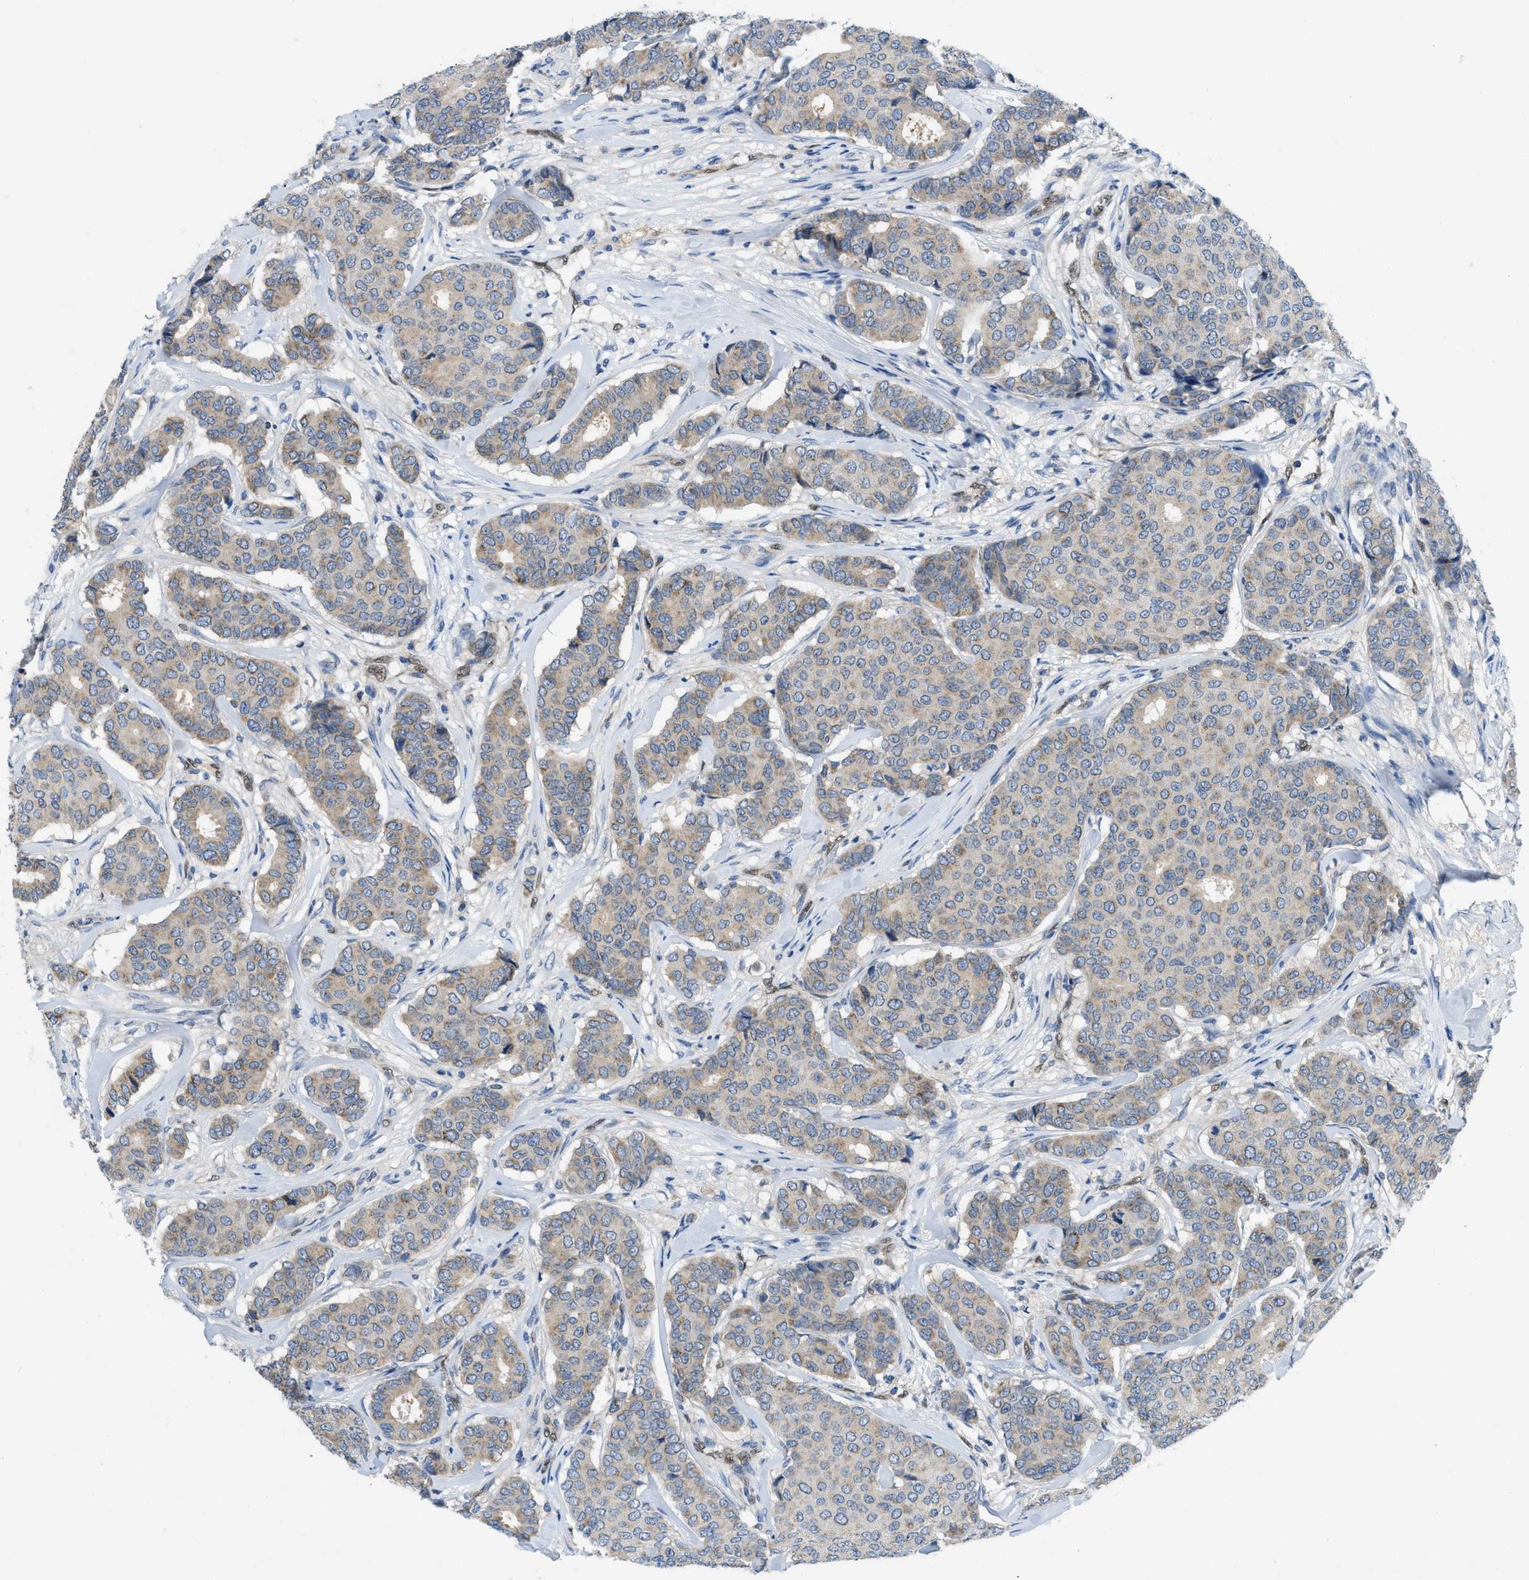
{"staining": {"intensity": "weak", "quantity": ">75%", "location": "cytoplasmic/membranous"}, "tissue": "breast cancer", "cell_type": "Tumor cells", "image_type": "cancer", "snomed": [{"axis": "morphology", "description": "Duct carcinoma"}, {"axis": "topography", "description": "Breast"}], "caption": "A brown stain highlights weak cytoplasmic/membranous expression of a protein in human breast cancer (invasive ductal carcinoma) tumor cells.", "gene": "PNKD", "patient": {"sex": "female", "age": 75}}